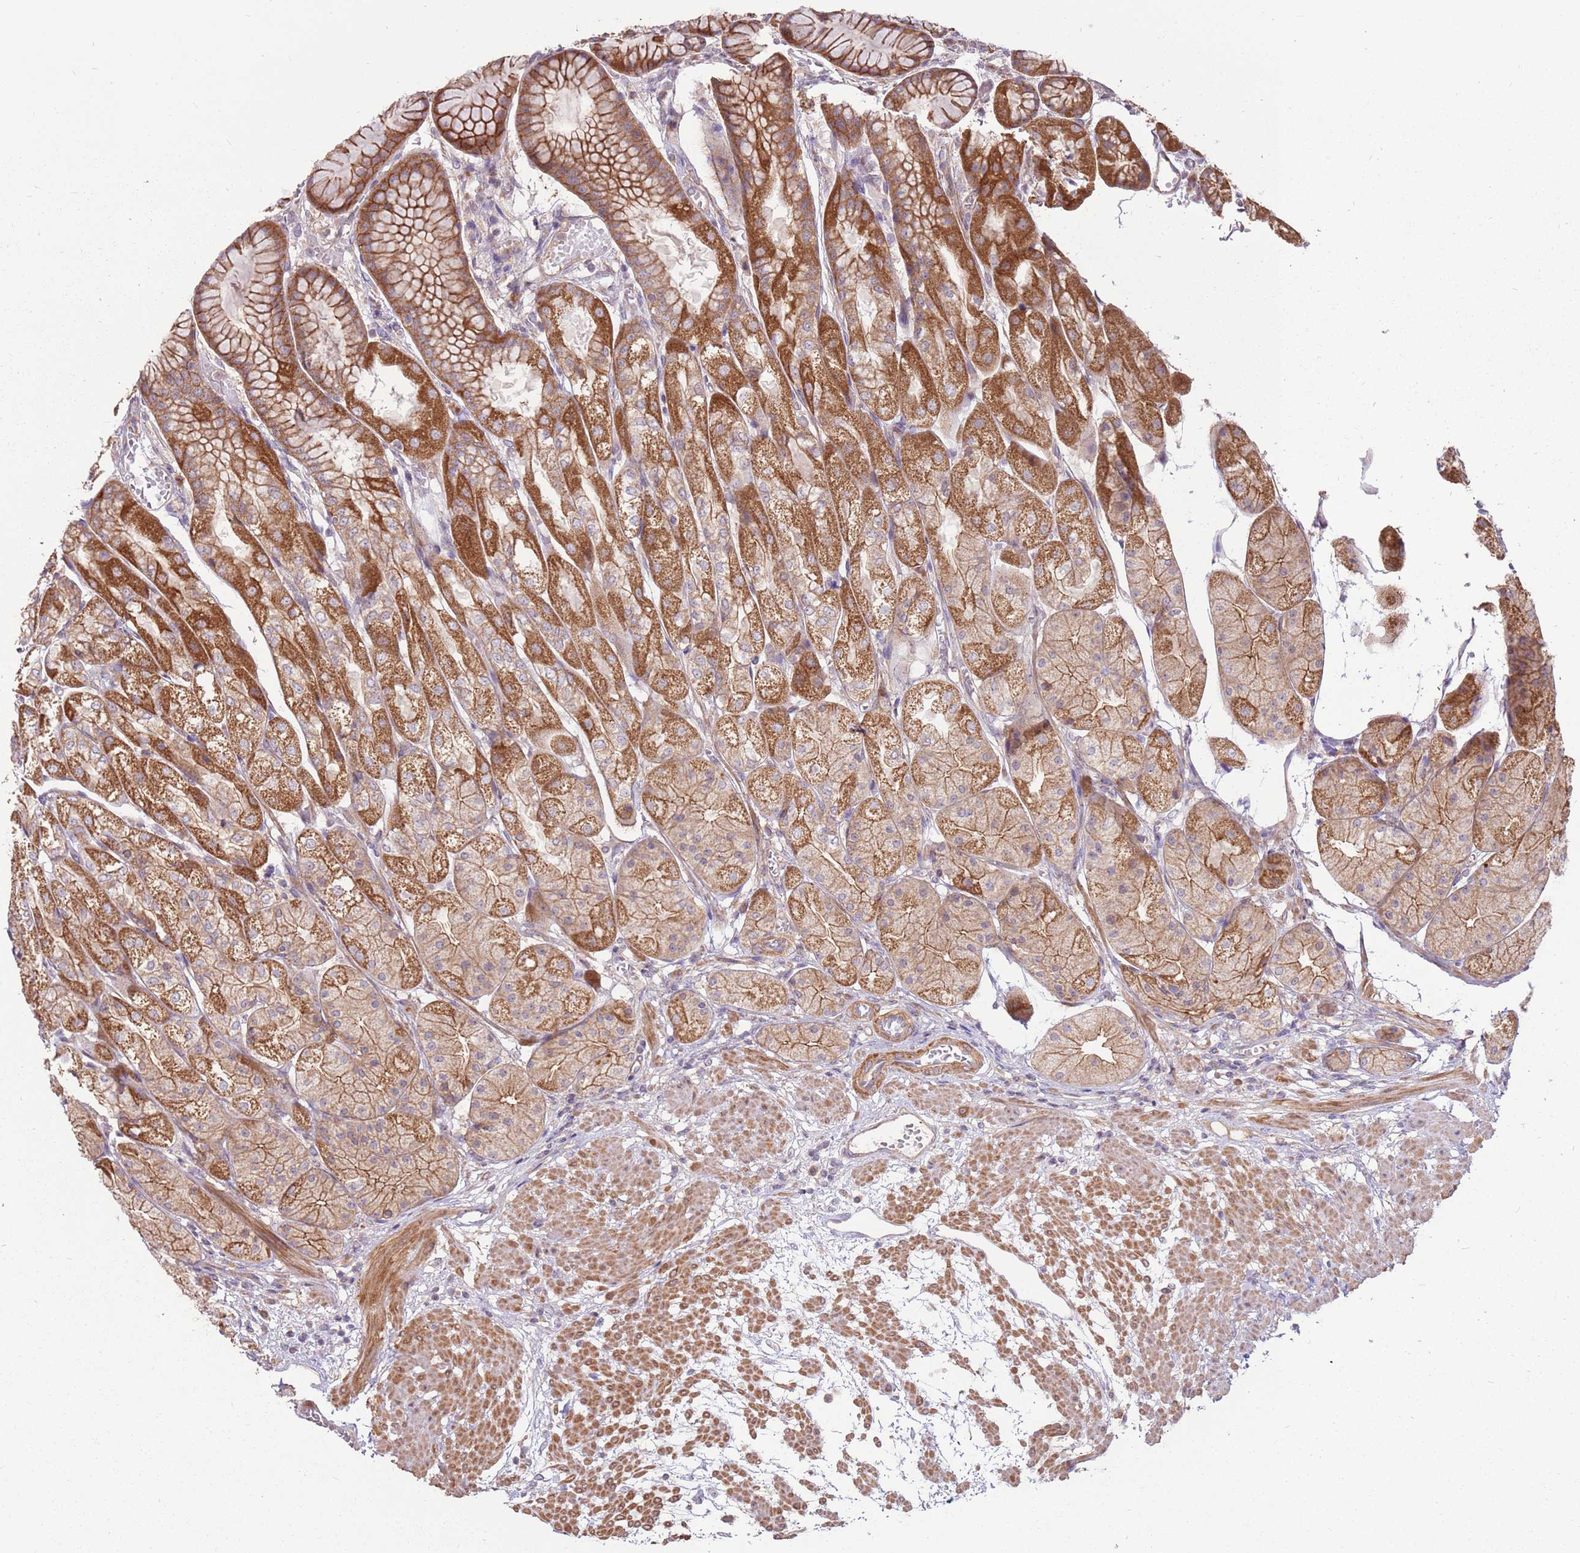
{"staining": {"intensity": "strong", "quantity": "25%-75%", "location": "cytoplasmic/membranous"}, "tissue": "stomach", "cell_type": "Glandular cells", "image_type": "normal", "snomed": [{"axis": "morphology", "description": "Normal tissue, NOS"}, {"axis": "topography", "description": "Stomach, upper"}], "caption": "Glandular cells exhibit strong cytoplasmic/membranous positivity in about 25%-75% of cells in benign stomach. (Brightfield microscopy of DAB IHC at high magnification).", "gene": "SPATA31D1", "patient": {"sex": "male", "age": 72}}